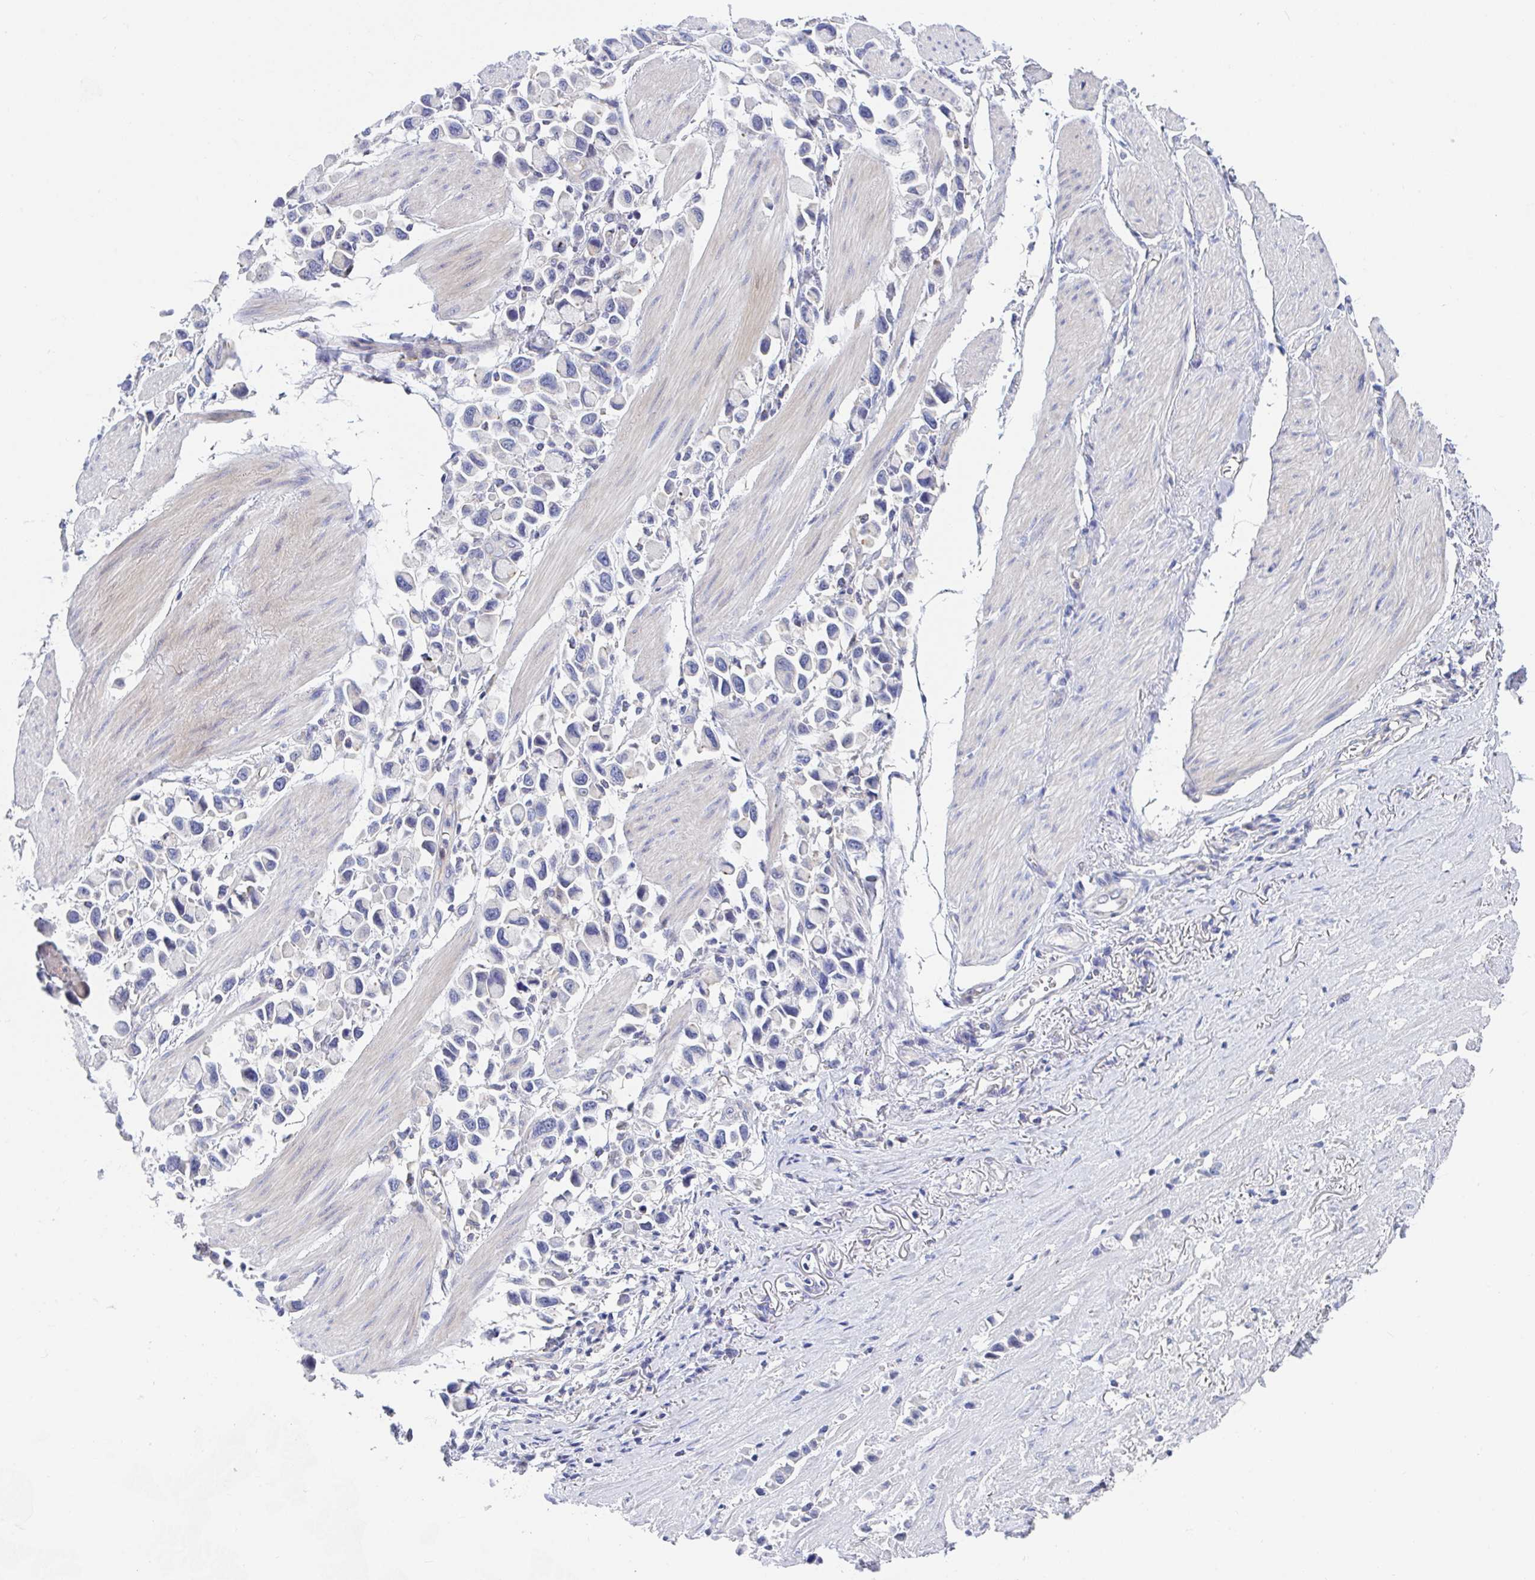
{"staining": {"intensity": "negative", "quantity": "none", "location": "none"}, "tissue": "stomach cancer", "cell_type": "Tumor cells", "image_type": "cancer", "snomed": [{"axis": "morphology", "description": "Adenocarcinoma, NOS"}, {"axis": "topography", "description": "Stomach"}], "caption": "There is no significant staining in tumor cells of stomach adenocarcinoma.", "gene": "P2RX3", "patient": {"sex": "female", "age": 81}}